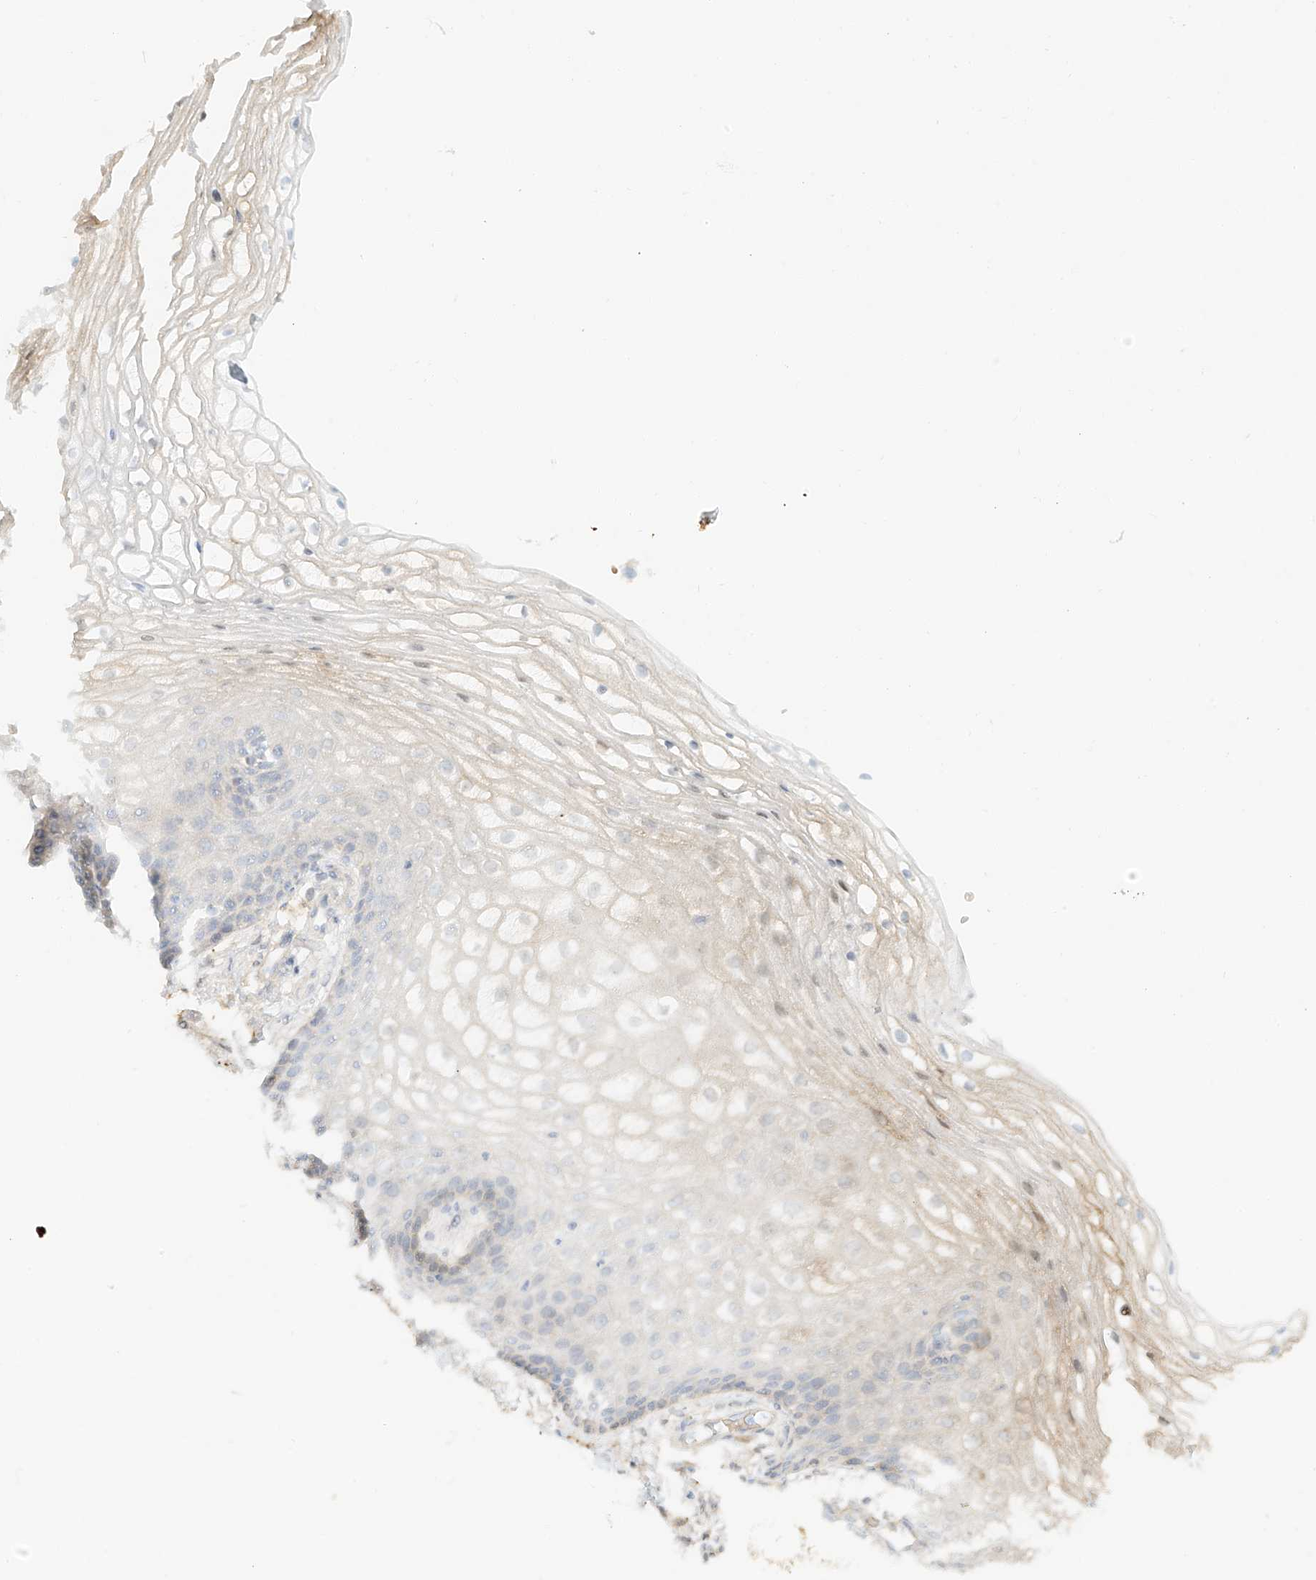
{"staining": {"intensity": "weak", "quantity": "<25%", "location": "cytoplasmic/membranous"}, "tissue": "vagina", "cell_type": "Squamous epithelial cells", "image_type": "normal", "snomed": [{"axis": "morphology", "description": "Normal tissue, NOS"}, {"axis": "topography", "description": "Vagina"}], "caption": "DAB immunohistochemical staining of unremarkable human vagina shows no significant staining in squamous epithelial cells. The staining is performed using DAB (3,3'-diaminobenzidine) brown chromogen with nuclei counter-stained in using hematoxylin.", "gene": "UPK1B", "patient": {"sex": "female", "age": 60}}